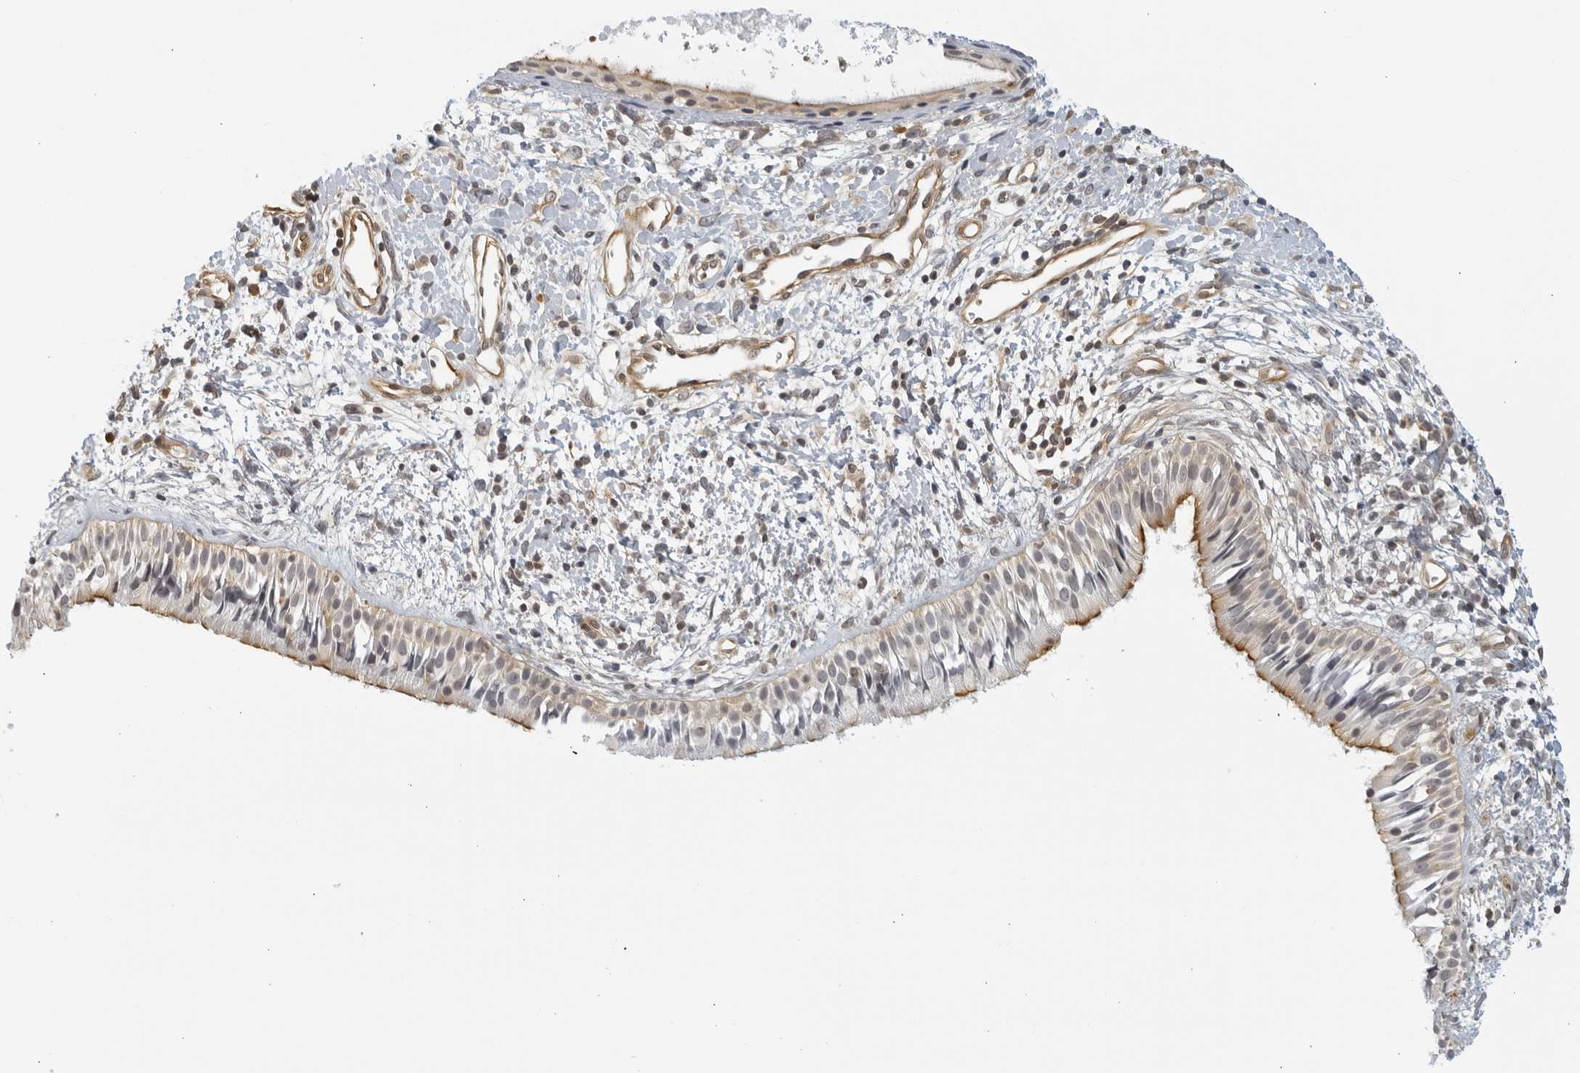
{"staining": {"intensity": "moderate", "quantity": "25%-75%", "location": "cytoplasmic/membranous"}, "tissue": "nasopharynx", "cell_type": "Respiratory epithelial cells", "image_type": "normal", "snomed": [{"axis": "morphology", "description": "Normal tissue, NOS"}, {"axis": "topography", "description": "Nasopharynx"}], "caption": "Immunohistochemistry (IHC) of normal human nasopharynx shows medium levels of moderate cytoplasmic/membranous positivity in about 25%-75% of respiratory epithelial cells. (DAB (3,3'-diaminobenzidine) = brown stain, brightfield microscopy at high magnification).", "gene": "SERTAD4", "patient": {"sex": "male", "age": 22}}